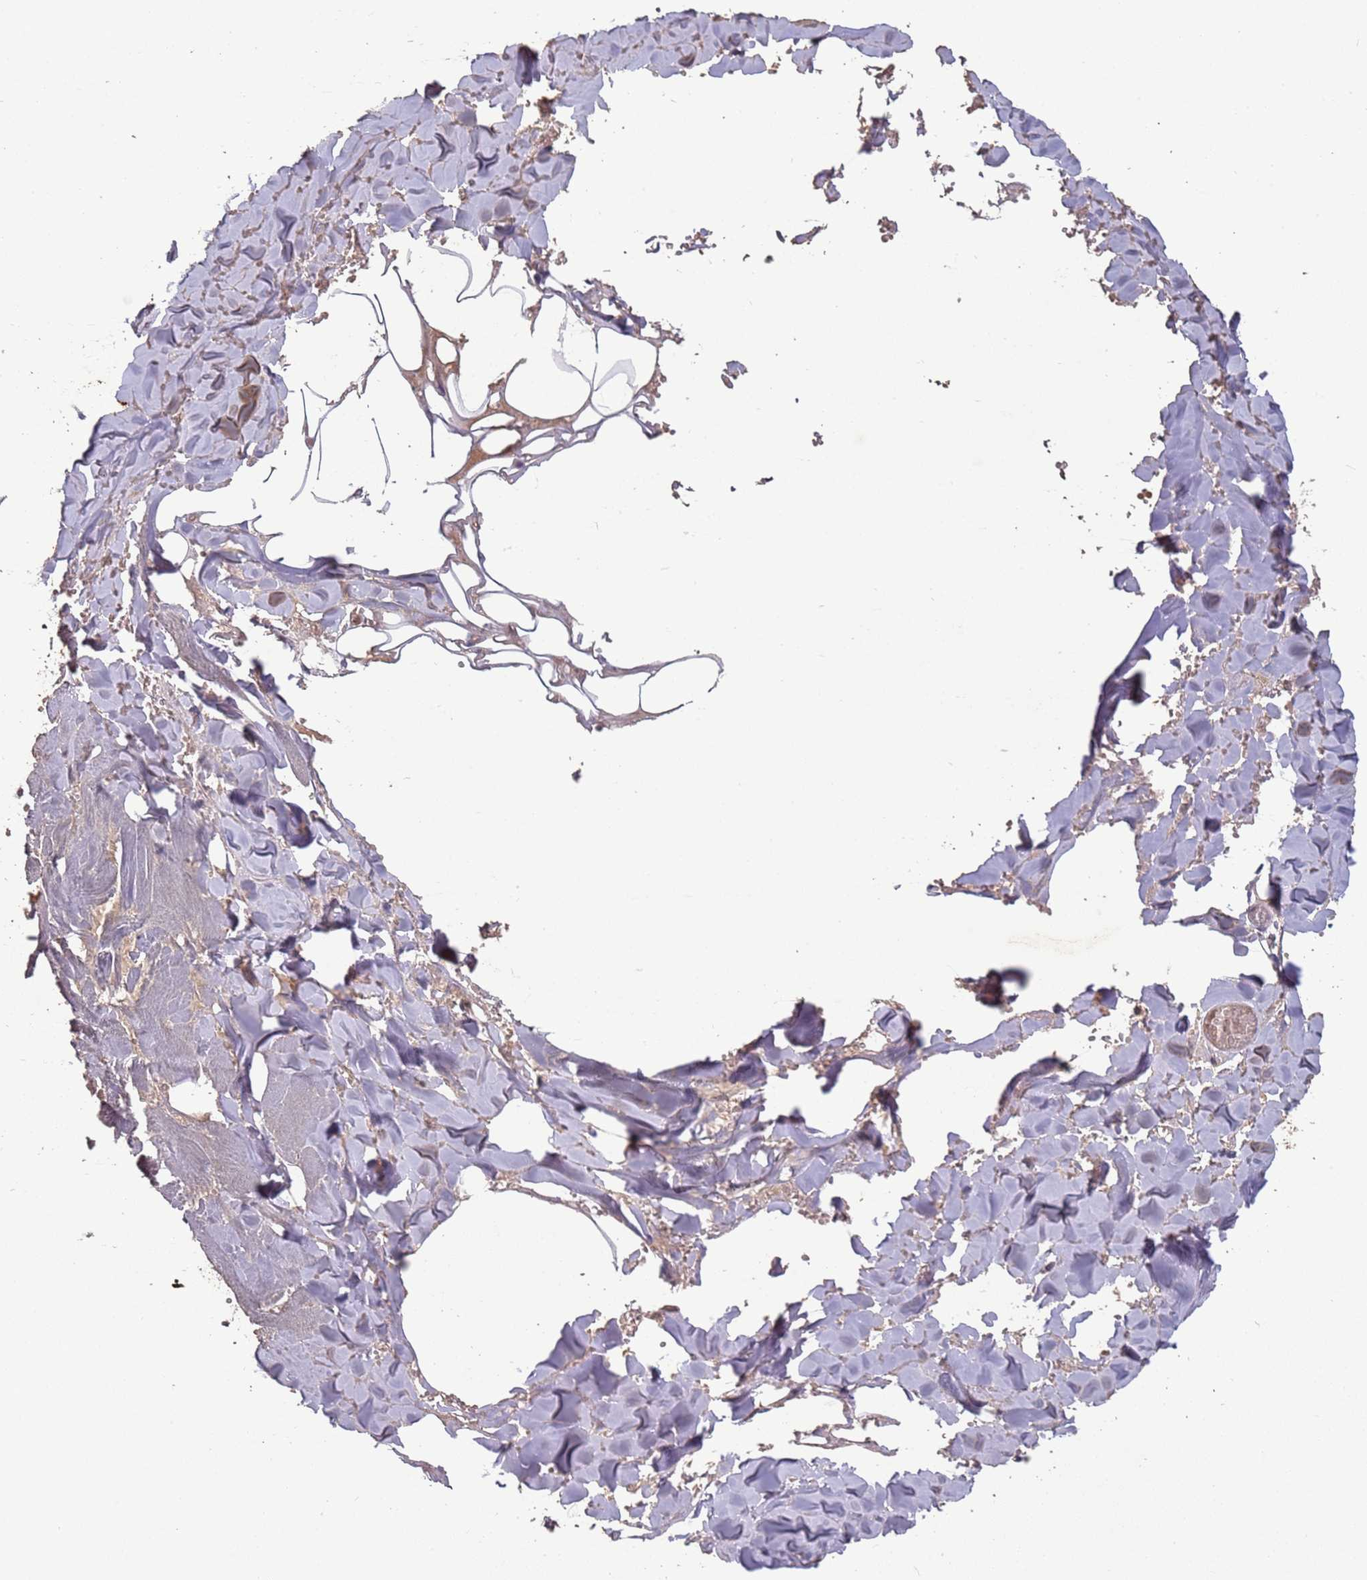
{"staining": {"intensity": "moderate", "quantity": "<25%", "location": "cytoplasmic/membranous"}, "tissue": "adipose tissue", "cell_type": "Adipocytes", "image_type": "normal", "snomed": [{"axis": "morphology", "description": "Normal tissue, NOS"}, {"axis": "topography", "description": "Salivary gland"}, {"axis": "topography", "description": "Peripheral nerve tissue"}], "caption": "Protein expression analysis of unremarkable adipose tissue exhibits moderate cytoplasmic/membranous positivity in approximately <25% of adipocytes. The staining is performed using DAB brown chromogen to label protein expression. The nuclei are counter-stained blue using hematoxylin.", "gene": "ERI1", "patient": {"sex": "male", "age": 38}}